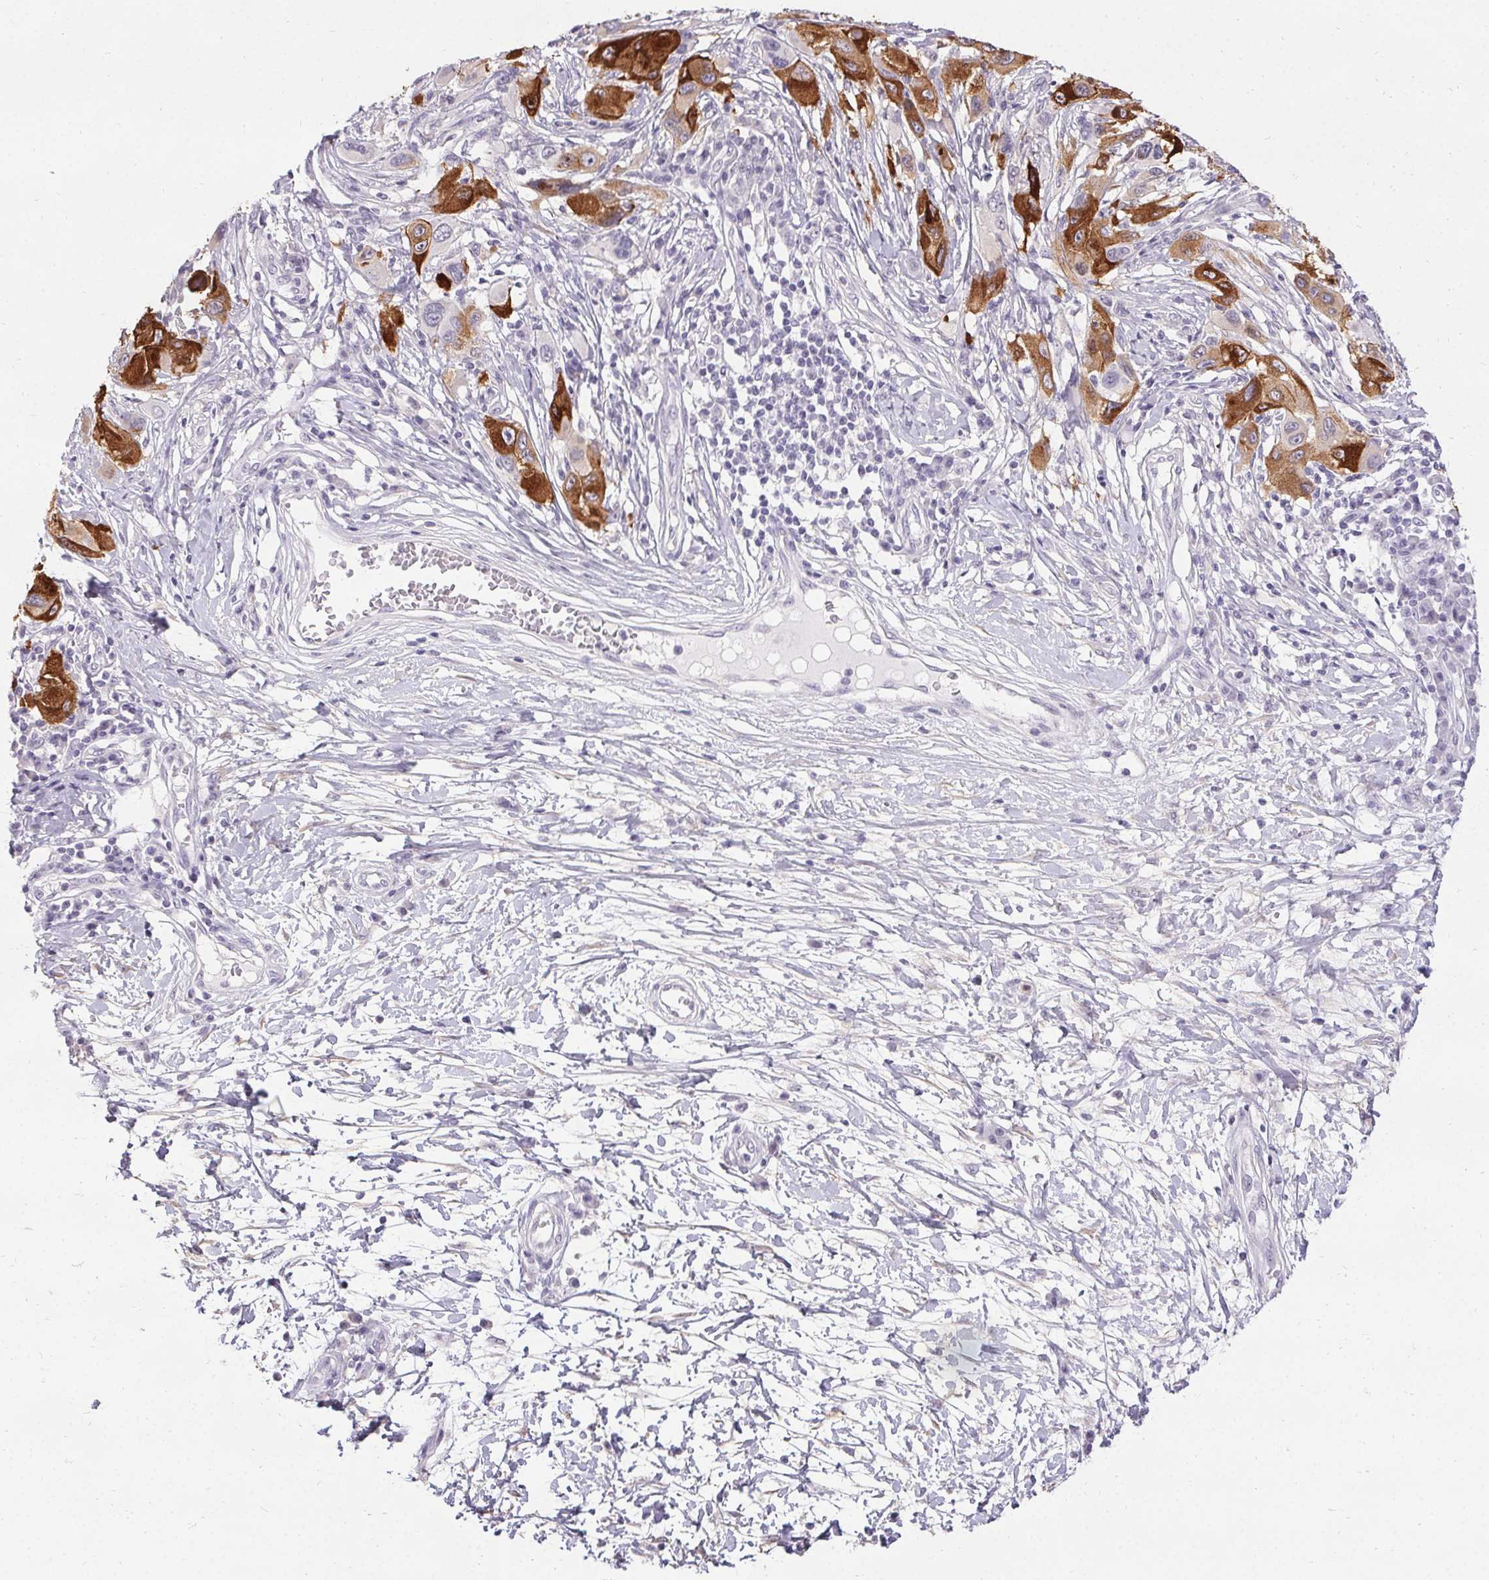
{"staining": {"intensity": "strong", "quantity": ">75%", "location": "cytoplasmic/membranous"}, "tissue": "melanoma", "cell_type": "Tumor cells", "image_type": "cancer", "snomed": [{"axis": "morphology", "description": "Malignant melanoma, NOS"}, {"axis": "topography", "description": "Skin"}], "caption": "Melanoma stained with DAB (3,3'-diaminobenzidine) immunohistochemistry shows high levels of strong cytoplasmic/membranous expression in approximately >75% of tumor cells.", "gene": "PMEL", "patient": {"sex": "male", "age": 53}}